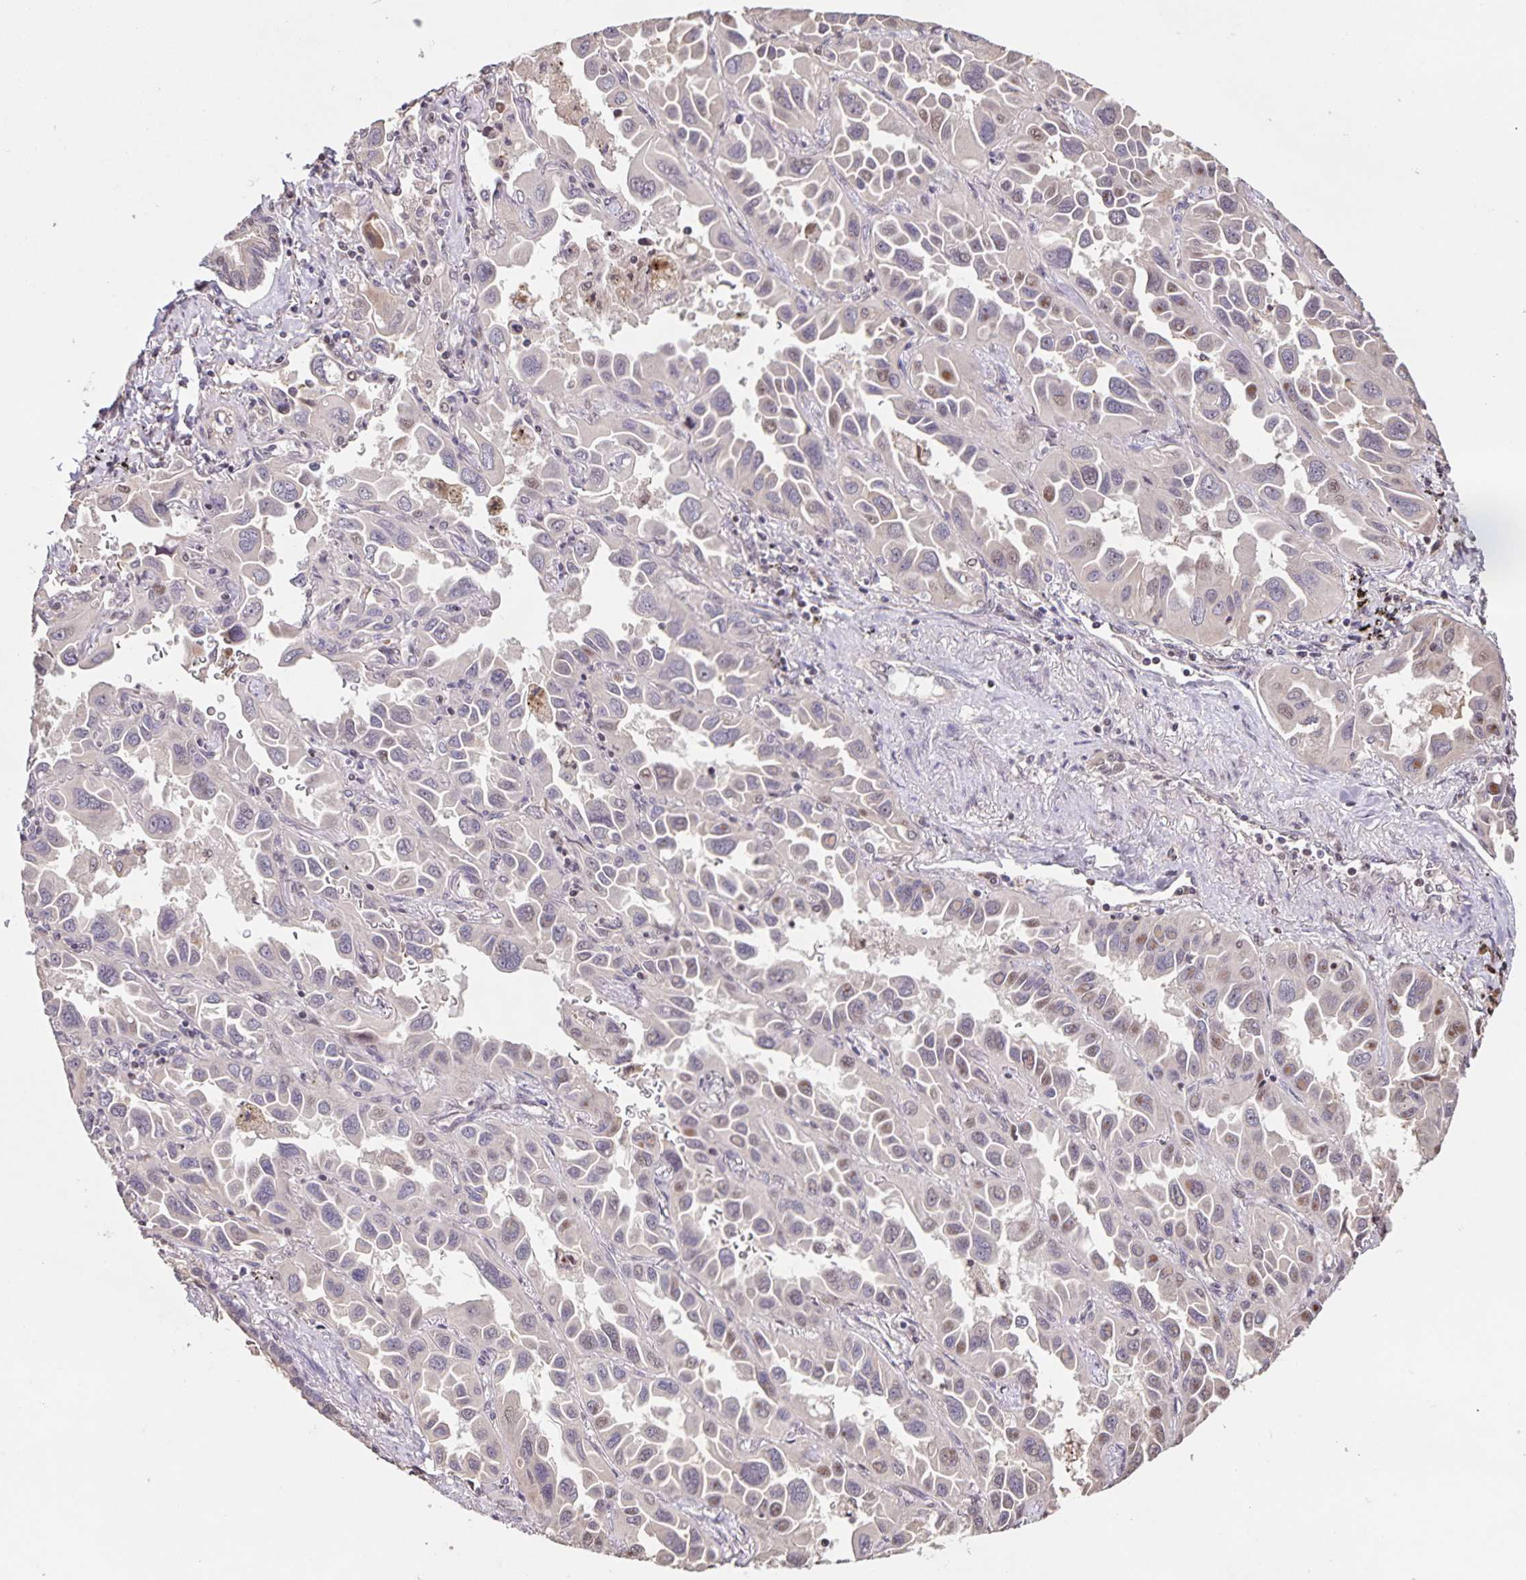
{"staining": {"intensity": "weak", "quantity": "<25%", "location": "nuclear"}, "tissue": "lung cancer", "cell_type": "Tumor cells", "image_type": "cancer", "snomed": [{"axis": "morphology", "description": "Adenocarcinoma, NOS"}, {"axis": "topography", "description": "Lung"}], "caption": "Tumor cells are negative for brown protein staining in adenocarcinoma (lung). (DAB (3,3'-diaminobenzidine) immunohistochemistry (IHC) with hematoxylin counter stain).", "gene": "GDF2", "patient": {"sex": "male", "age": 64}}